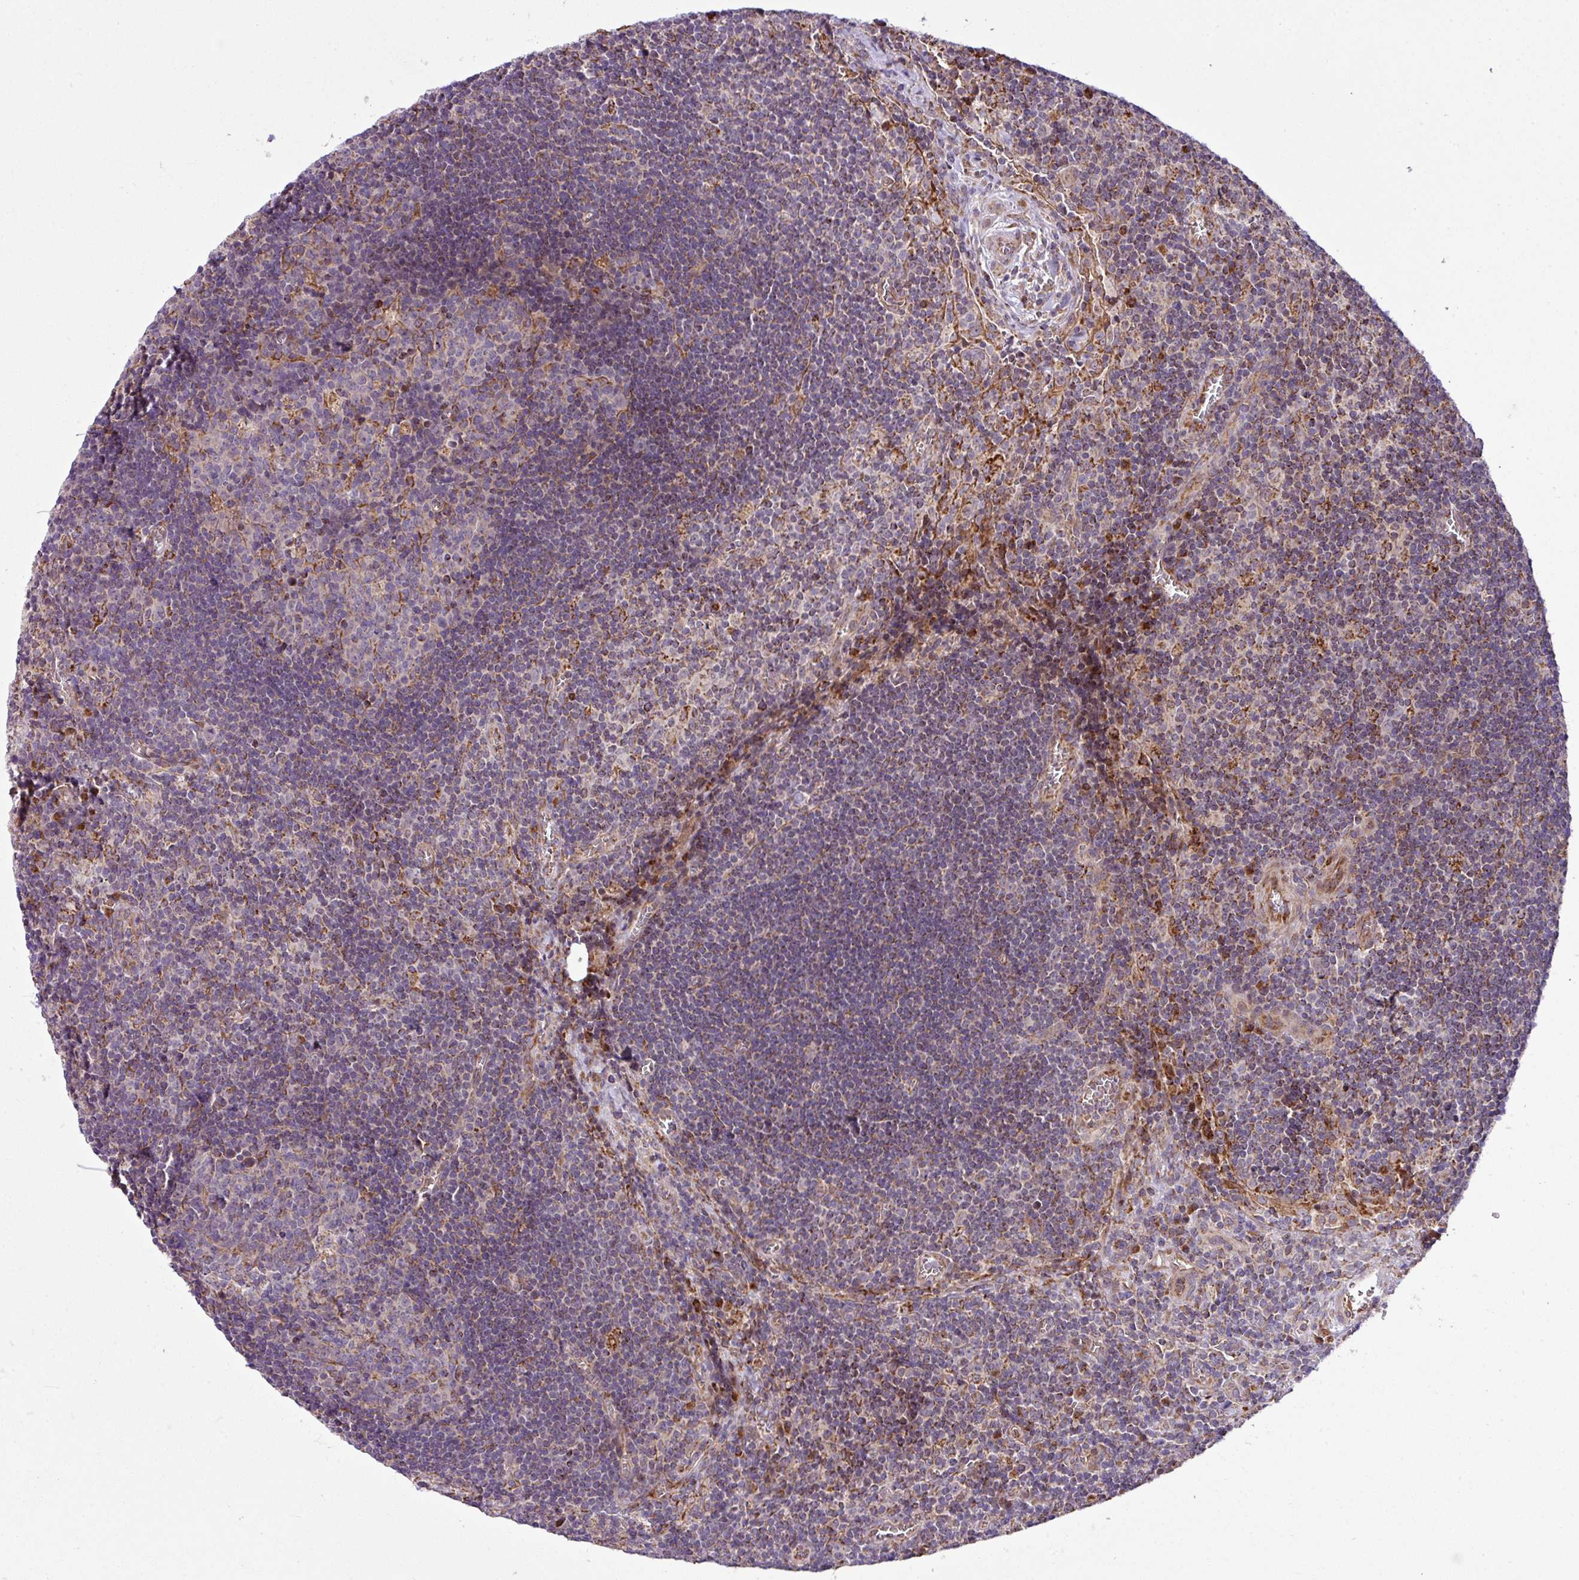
{"staining": {"intensity": "moderate", "quantity": "<25%", "location": "cytoplasmic/membranous"}, "tissue": "lymph node", "cell_type": "Germinal center cells", "image_type": "normal", "snomed": [{"axis": "morphology", "description": "Normal tissue, NOS"}, {"axis": "topography", "description": "Lymph node"}], "caption": "Protein expression analysis of benign human lymph node reveals moderate cytoplasmic/membranous expression in about <25% of germinal center cells.", "gene": "ZNF569", "patient": {"sex": "male", "age": 50}}